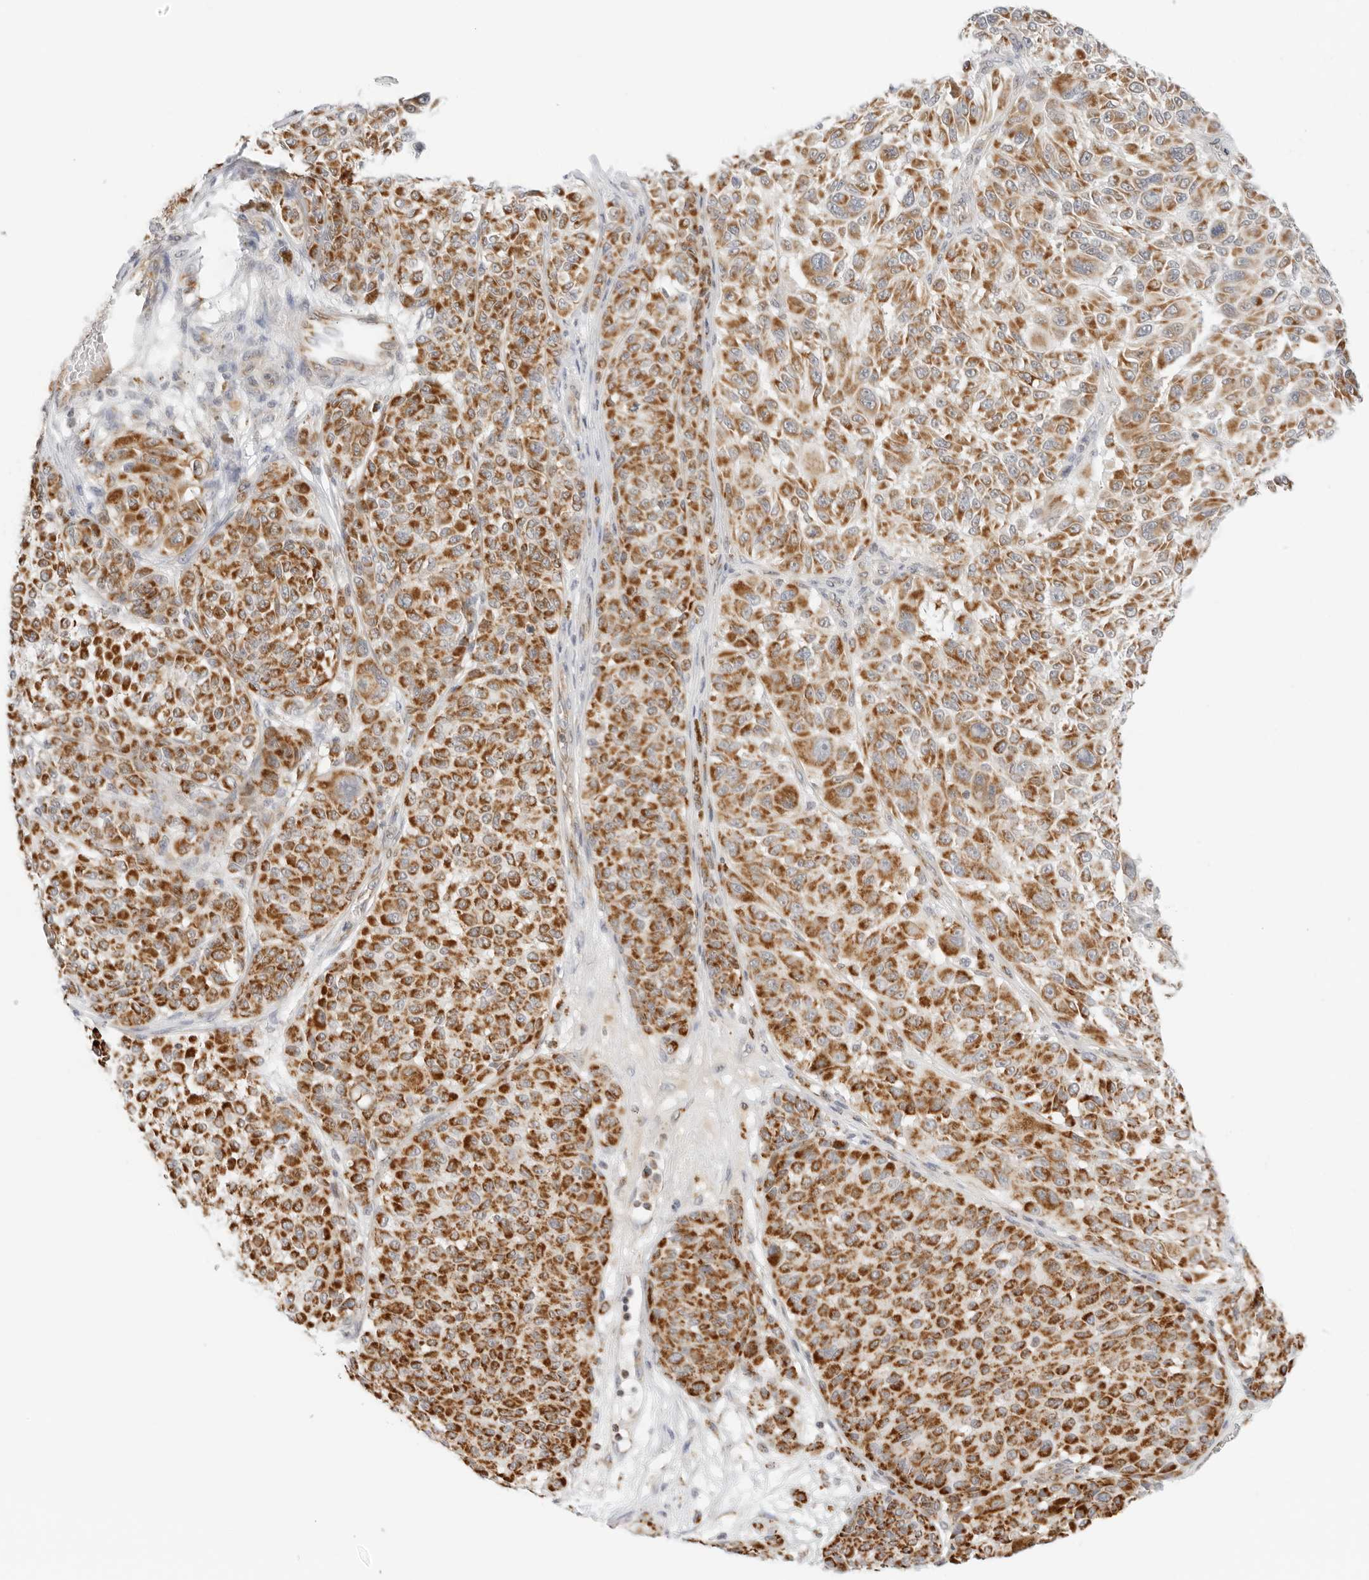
{"staining": {"intensity": "strong", "quantity": ">75%", "location": "cytoplasmic/membranous"}, "tissue": "melanoma", "cell_type": "Tumor cells", "image_type": "cancer", "snomed": [{"axis": "morphology", "description": "Malignant melanoma, NOS"}, {"axis": "topography", "description": "Skin"}], "caption": "IHC of human malignant melanoma shows high levels of strong cytoplasmic/membranous expression in about >75% of tumor cells.", "gene": "RC3H1", "patient": {"sex": "male", "age": 83}}